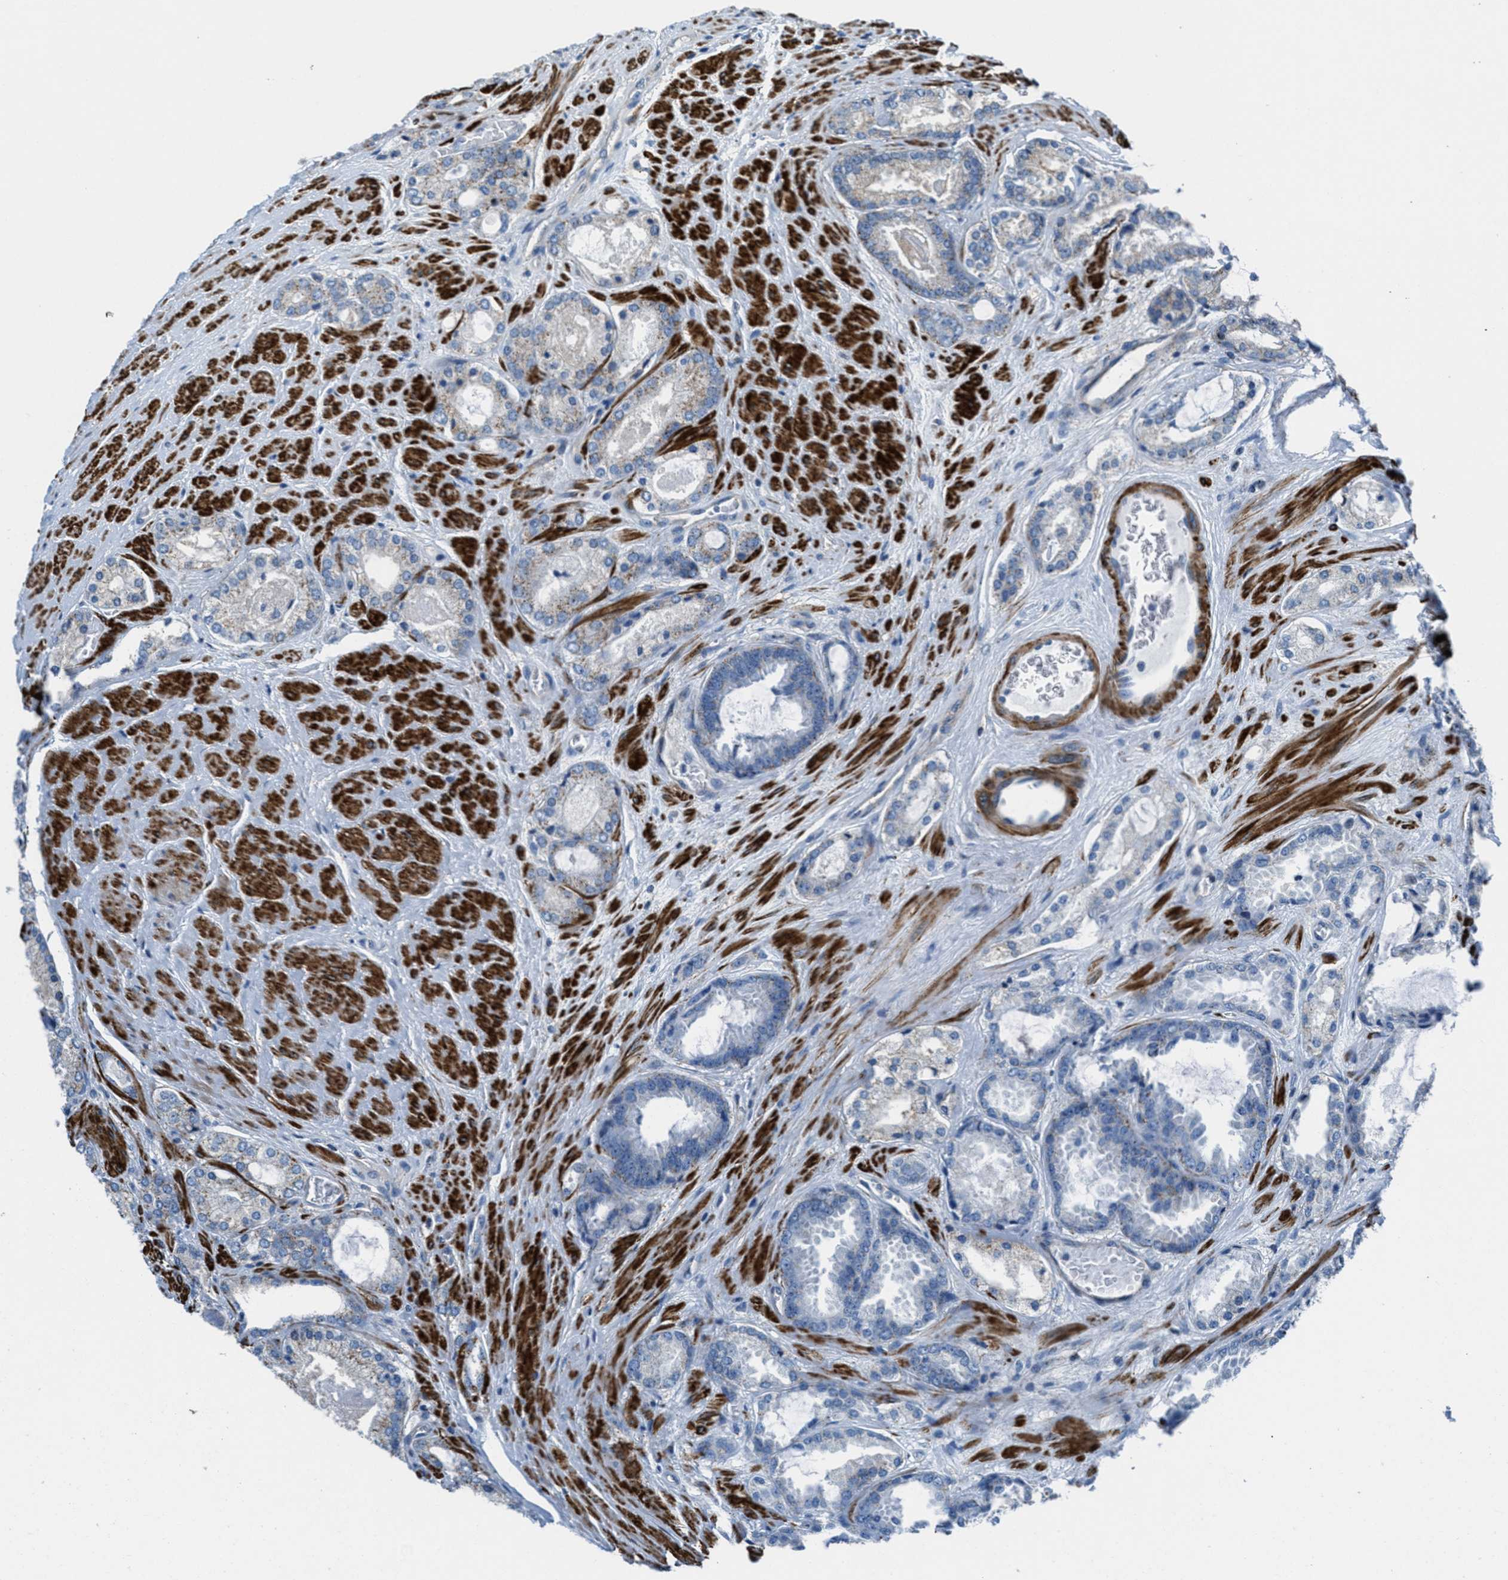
{"staining": {"intensity": "weak", "quantity": "<25%", "location": "cytoplasmic/membranous"}, "tissue": "prostate cancer", "cell_type": "Tumor cells", "image_type": "cancer", "snomed": [{"axis": "morphology", "description": "Adenocarcinoma, High grade"}, {"axis": "topography", "description": "Prostate"}], "caption": "IHC image of neoplastic tissue: human prostate cancer stained with DAB (3,3'-diaminobenzidine) exhibits no significant protein staining in tumor cells.", "gene": "MFSD13A", "patient": {"sex": "male", "age": 65}}